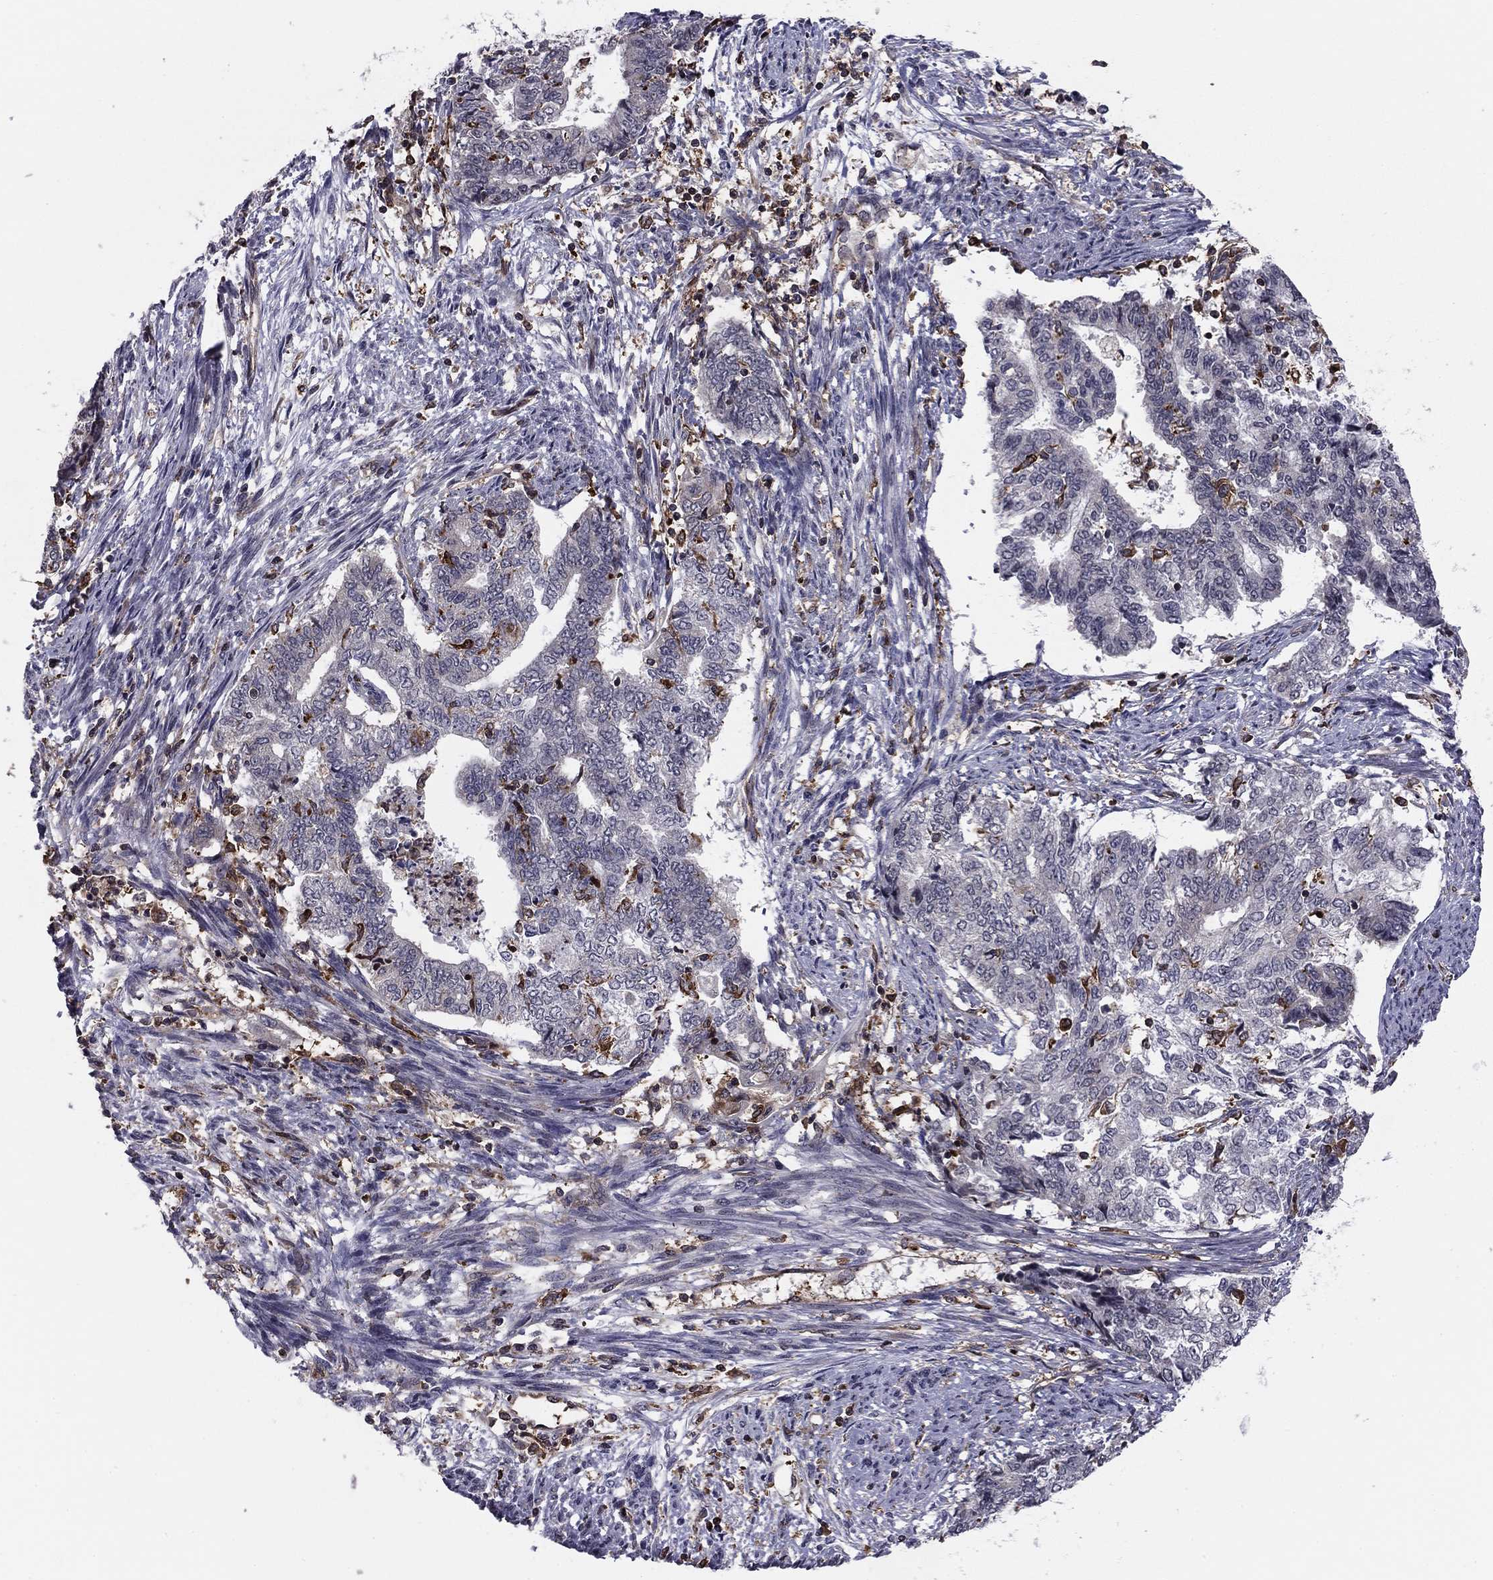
{"staining": {"intensity": "negative", "quantity": "none", "location": "none"}, "tissue": "endometrial cancer", "cell_type": "Tumor cells", "image_type": "cancer", "snomed": [{"axis": "morphology", "description": "Adenocarcinoma, NOS"}, {"axis": "topography", "description": "Endometrium"}], "caption": "IHC of human endometrial adenocarcinoma reveals no positivity in tumor cells.", "gene": "PLCB2", "patient": {"sex": "female", "age": 65}}